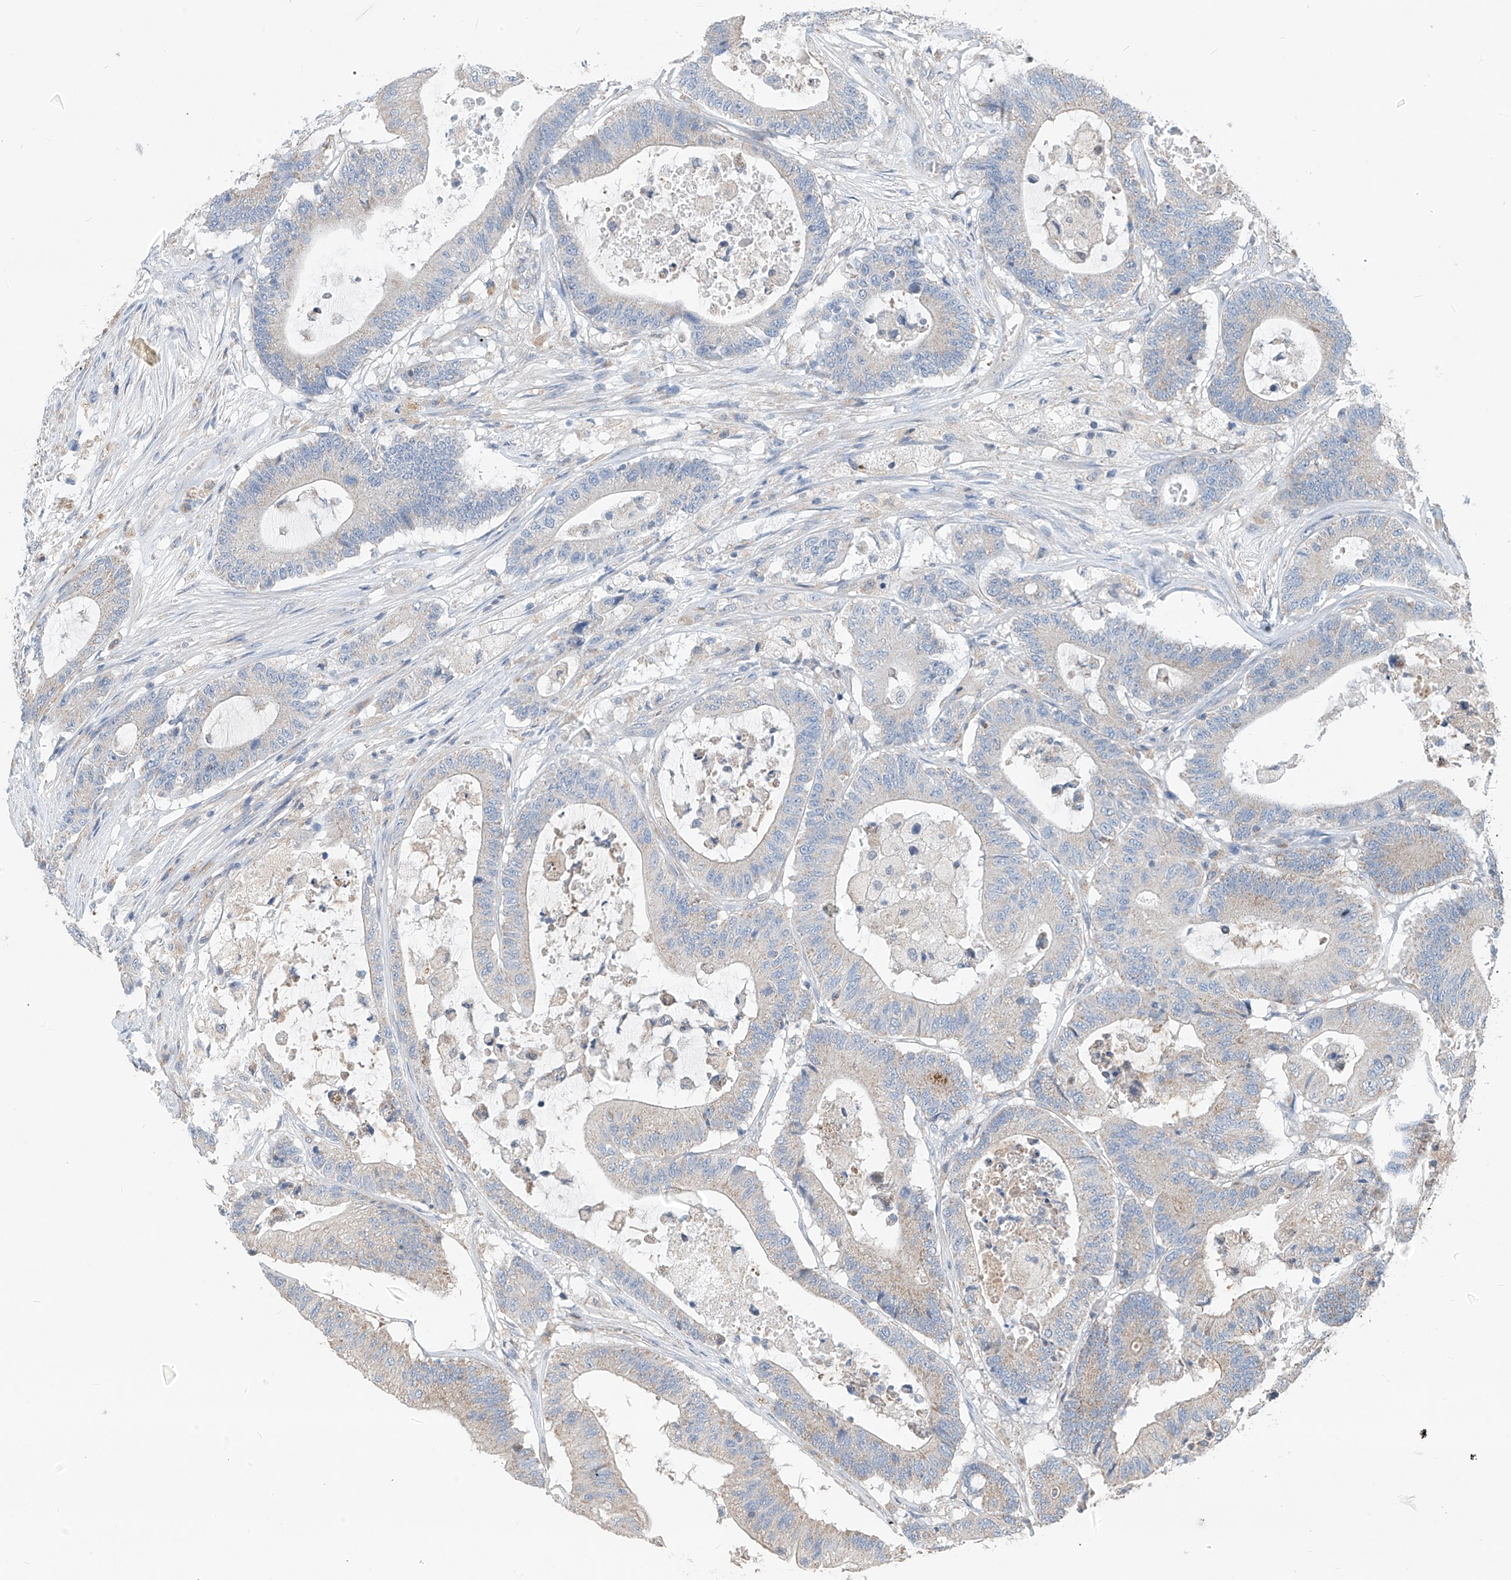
{"staining": {"intensity": "negative", "quantity": "none", "location": "none"}, "tissue": "colorectal cancer", "cell_type": "Tumor cells", "image_type": "cancer", "snomed": [{"axis": "morphology", "description": "Adenocarcinoma, NOS"}, {"axis": "topography", "description": "Colon"}], "caption": "Immunohistochemical staining of human colorectal cancer displays no significant staining in tumor cells.", "gene": "SYN3", "patient": {"sex": "female", "age": 84}}